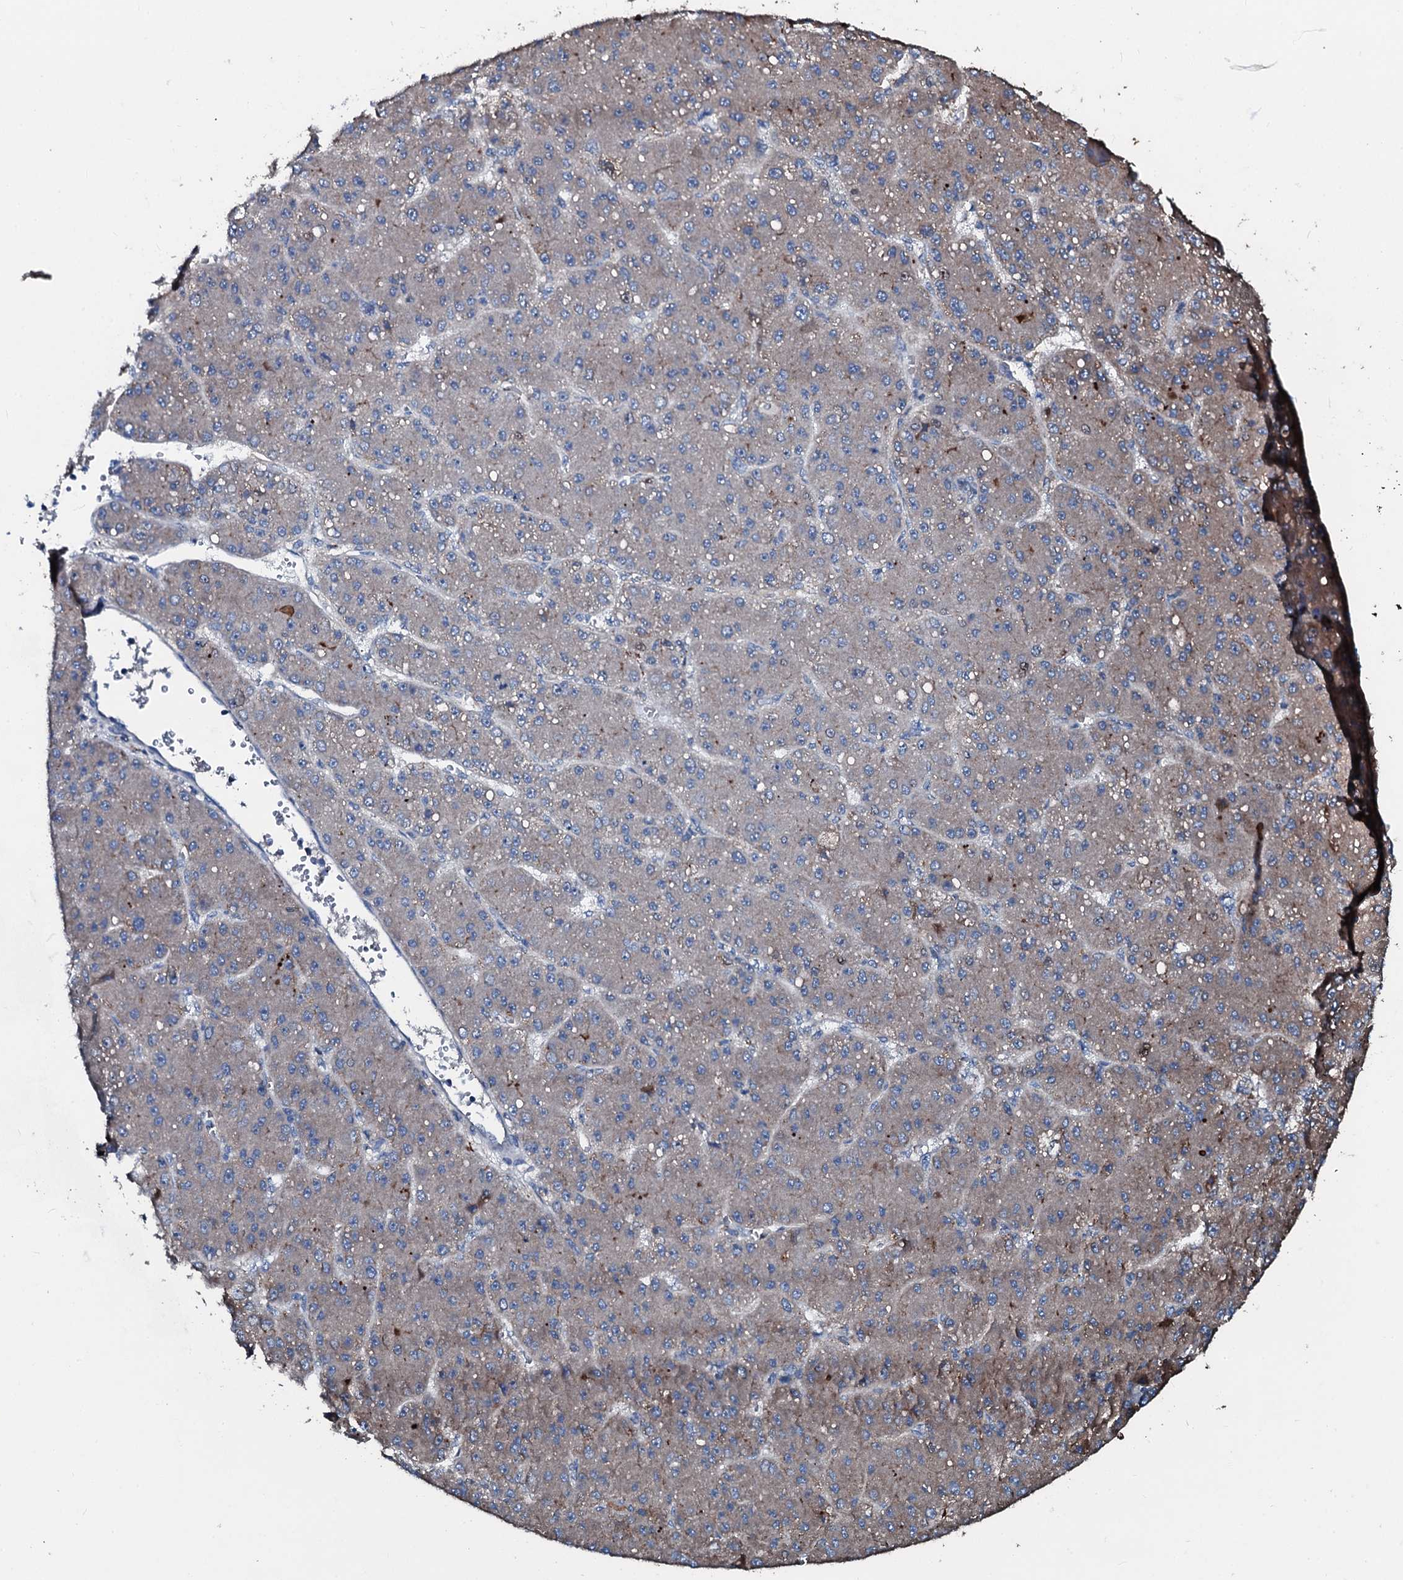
{"staining": {"intensity": "weak", "quantity": "<25%", "location": "cytoplasmic/membranous"}, "tissue": "liver cancer", "cell_type": "Tumor cells", "image_type": "cancer", "snomed": [{"axis": "morphology", "description": "Carcinoma, Hepatocellular, NOS"}, {"axis": "topography", "description": "Liver"}], "caption": "High power microscopy micrograph of an immunohistochemistry (IHC) micrograph of liver cancer (hepatocellular carcinoma), revealing no significant expression in tumor cells.", "gene": "AARS1", "patient": {"sex": "male", "age": 67}}